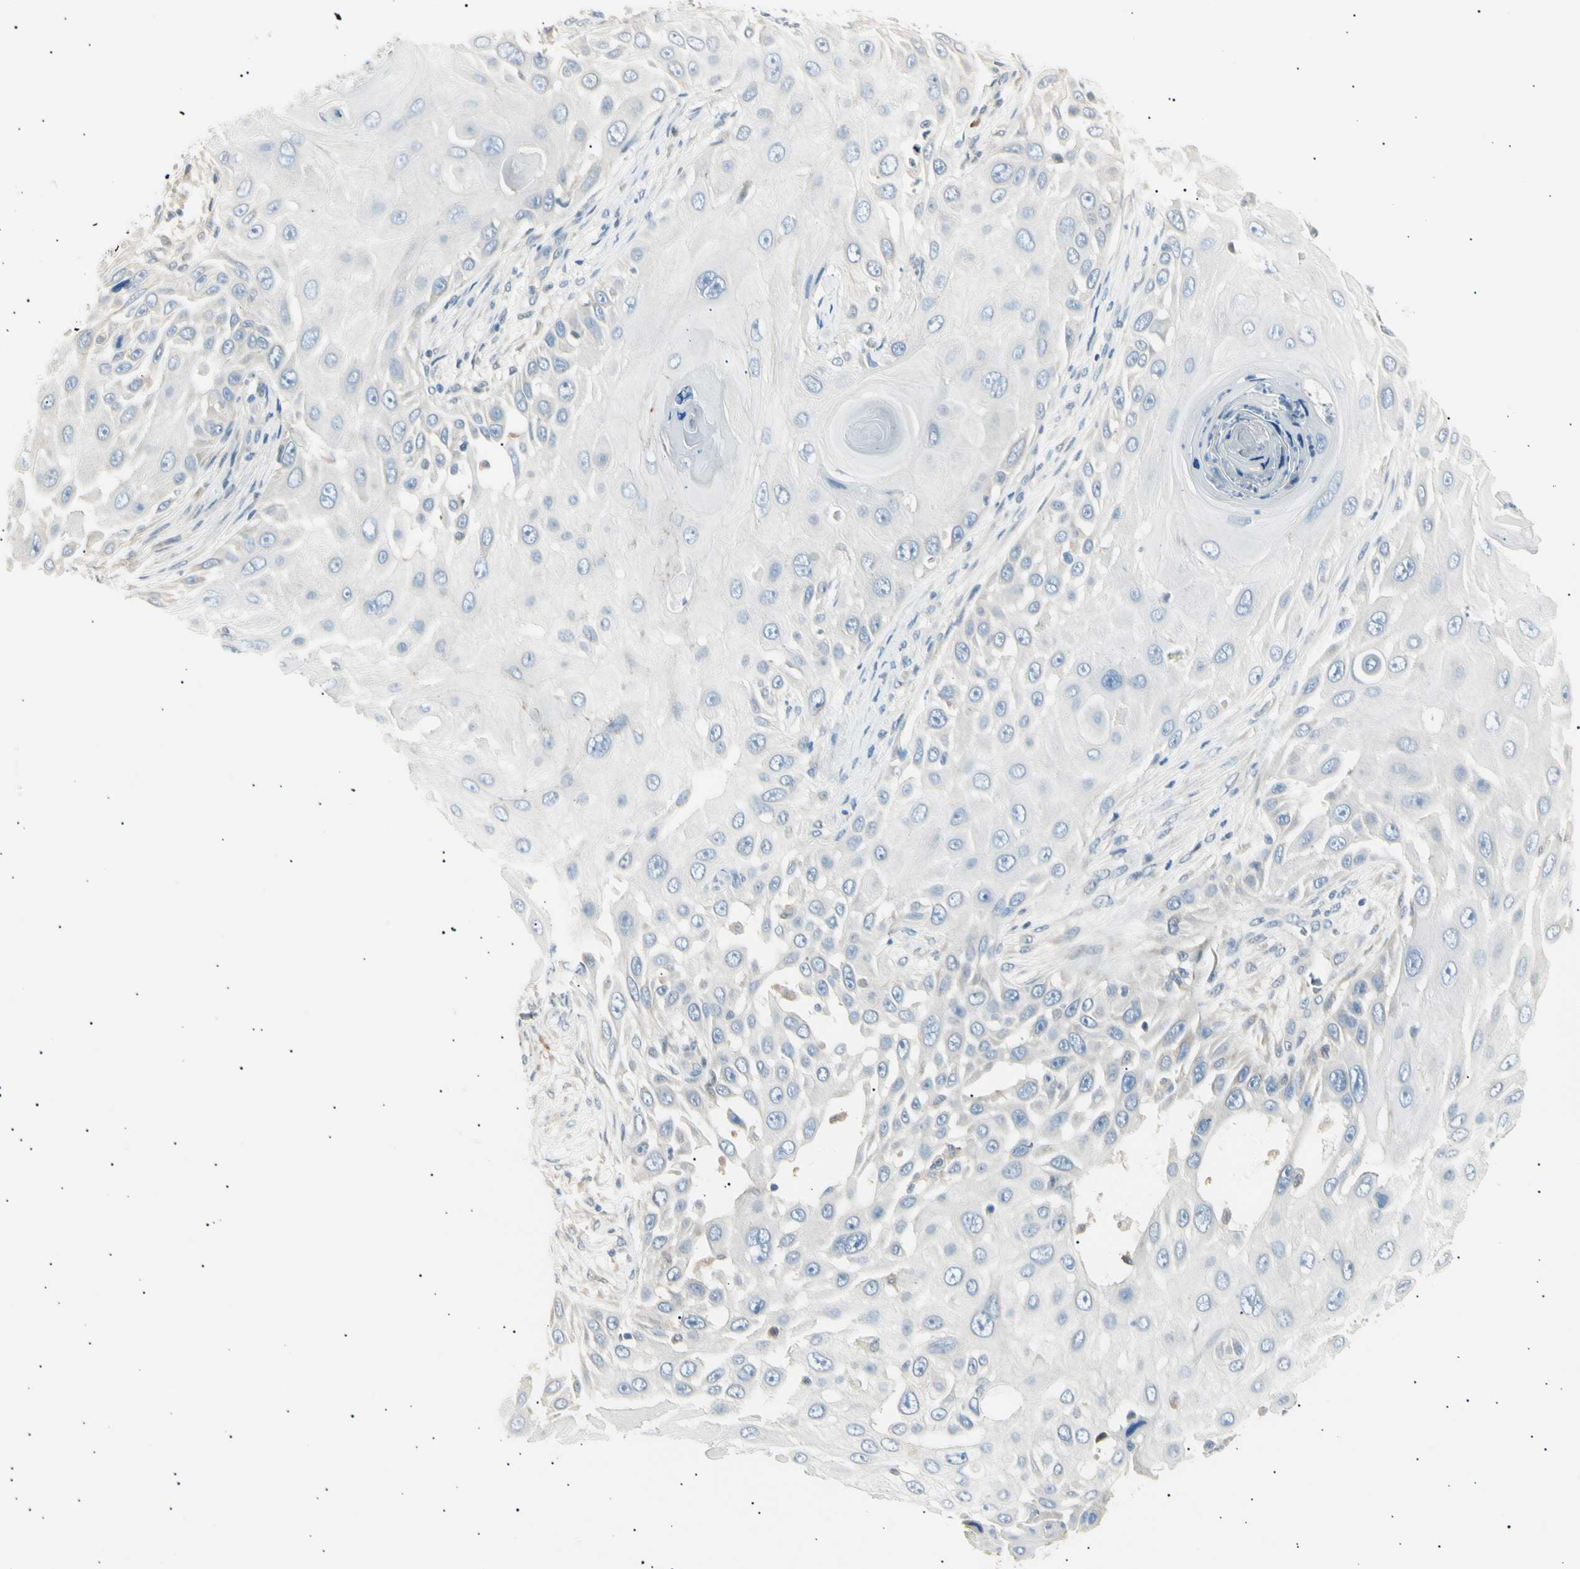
{"staining": {"intensity": "negative", "quantity": "none", "location": "none"}, "tissue": "skin cancer", "cell_type": "Tumor cells", "image_type": "cancer", "snomed": [{"axis": "morphology", "description": "Squamous cell carcinoma, NOS"}, {"axis": "topography", "description": "Skin"}], "caption": "Immunohistochemistry (IHC) of human skin cancer (squamous cell carcinoma) exhibits no staining in tumor cells. (DAB immunohistochemistry, high magnification).", "gene": "LHPP", "patient": {"sex": "female", "age": 44}}